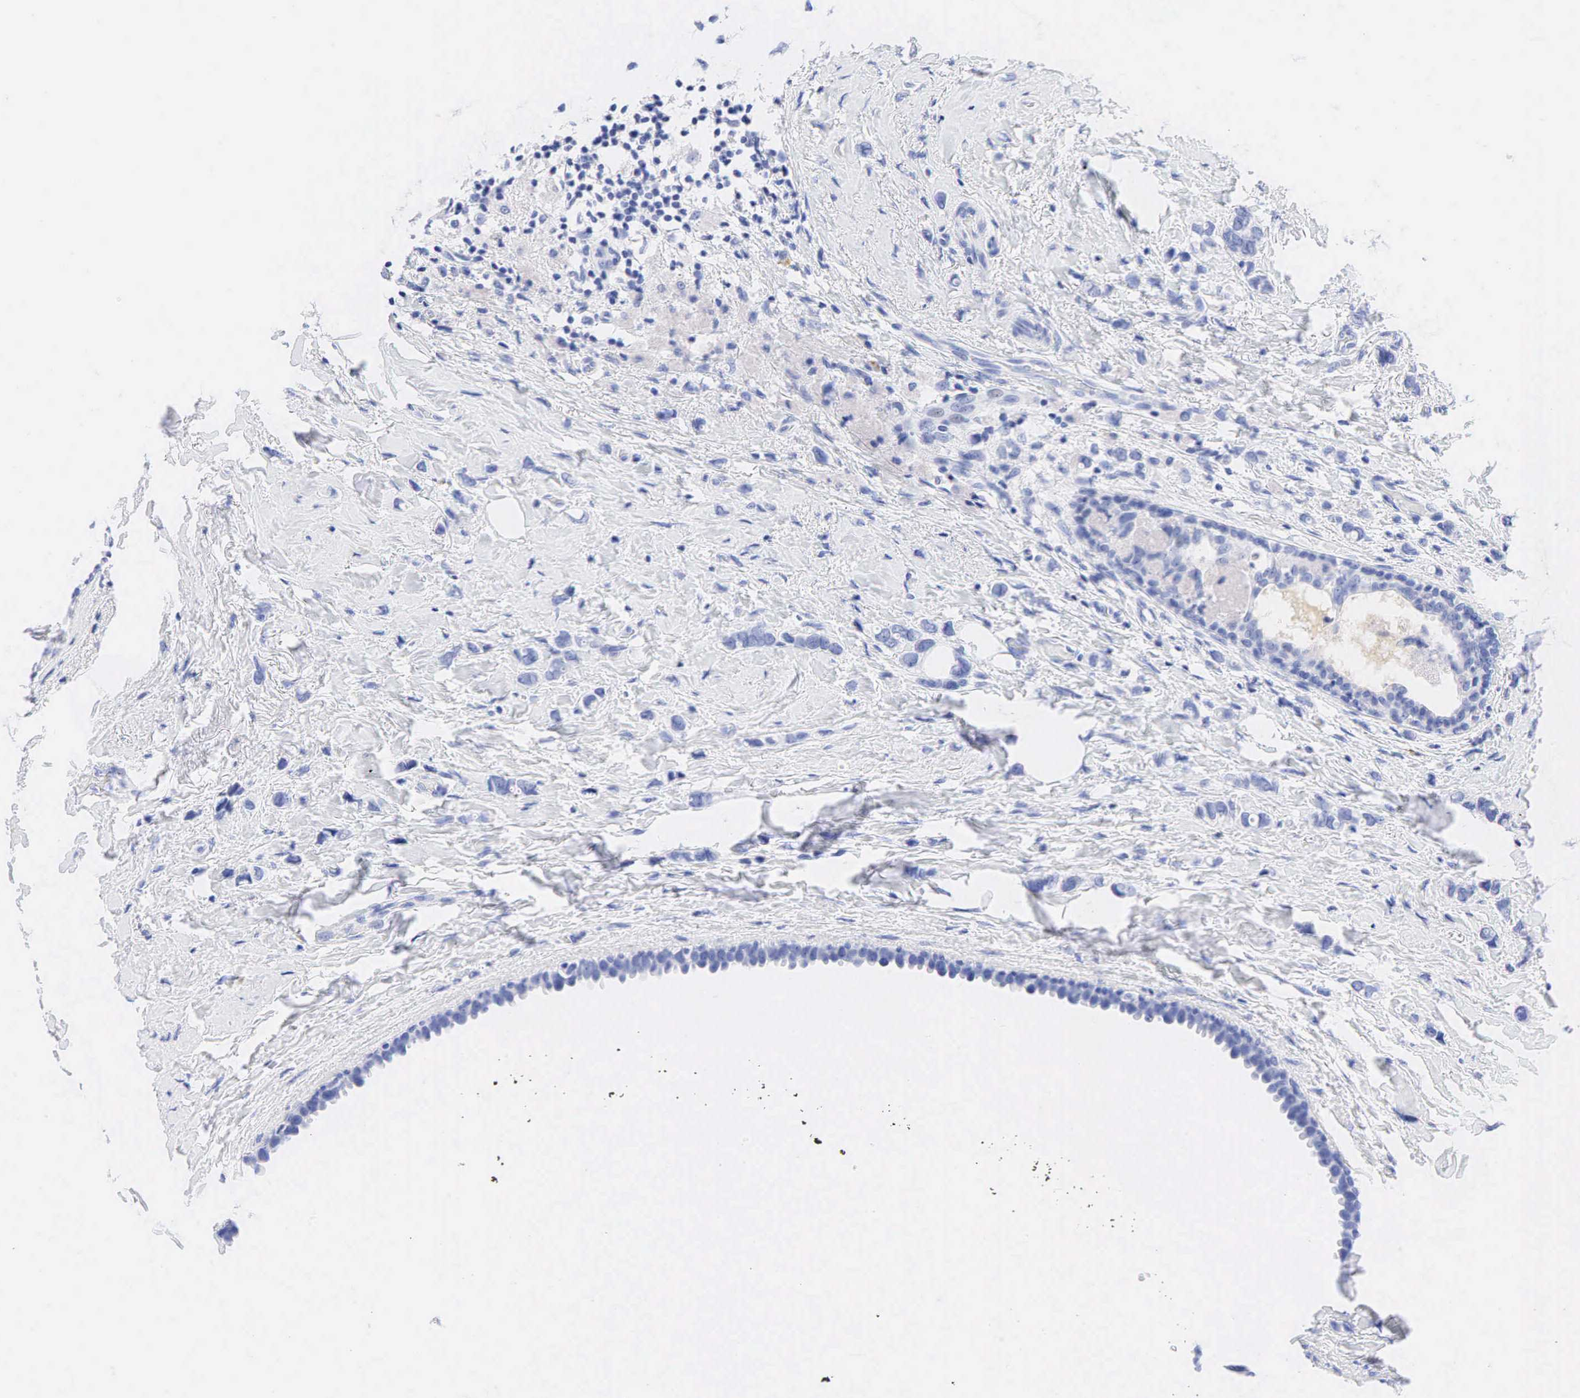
{"staining": {"intensity": "negative", "quantity": "none", "location": "none"}, "tissue": "breast cancer", "cell_type": "Tumor cells", "image_type": "cancer", "snomed": [{"axis": "morphology", "description": "Duct carcinoma"}, {"axis": "topography", "description": "Breast"}], "caption": "Photomicrograph shows no significant protein expression in tumor cells of infiltrating ductal carcinoma (breast).", "gene": "NKX2-1", "patient": {"sex": "female", "age": 72}}